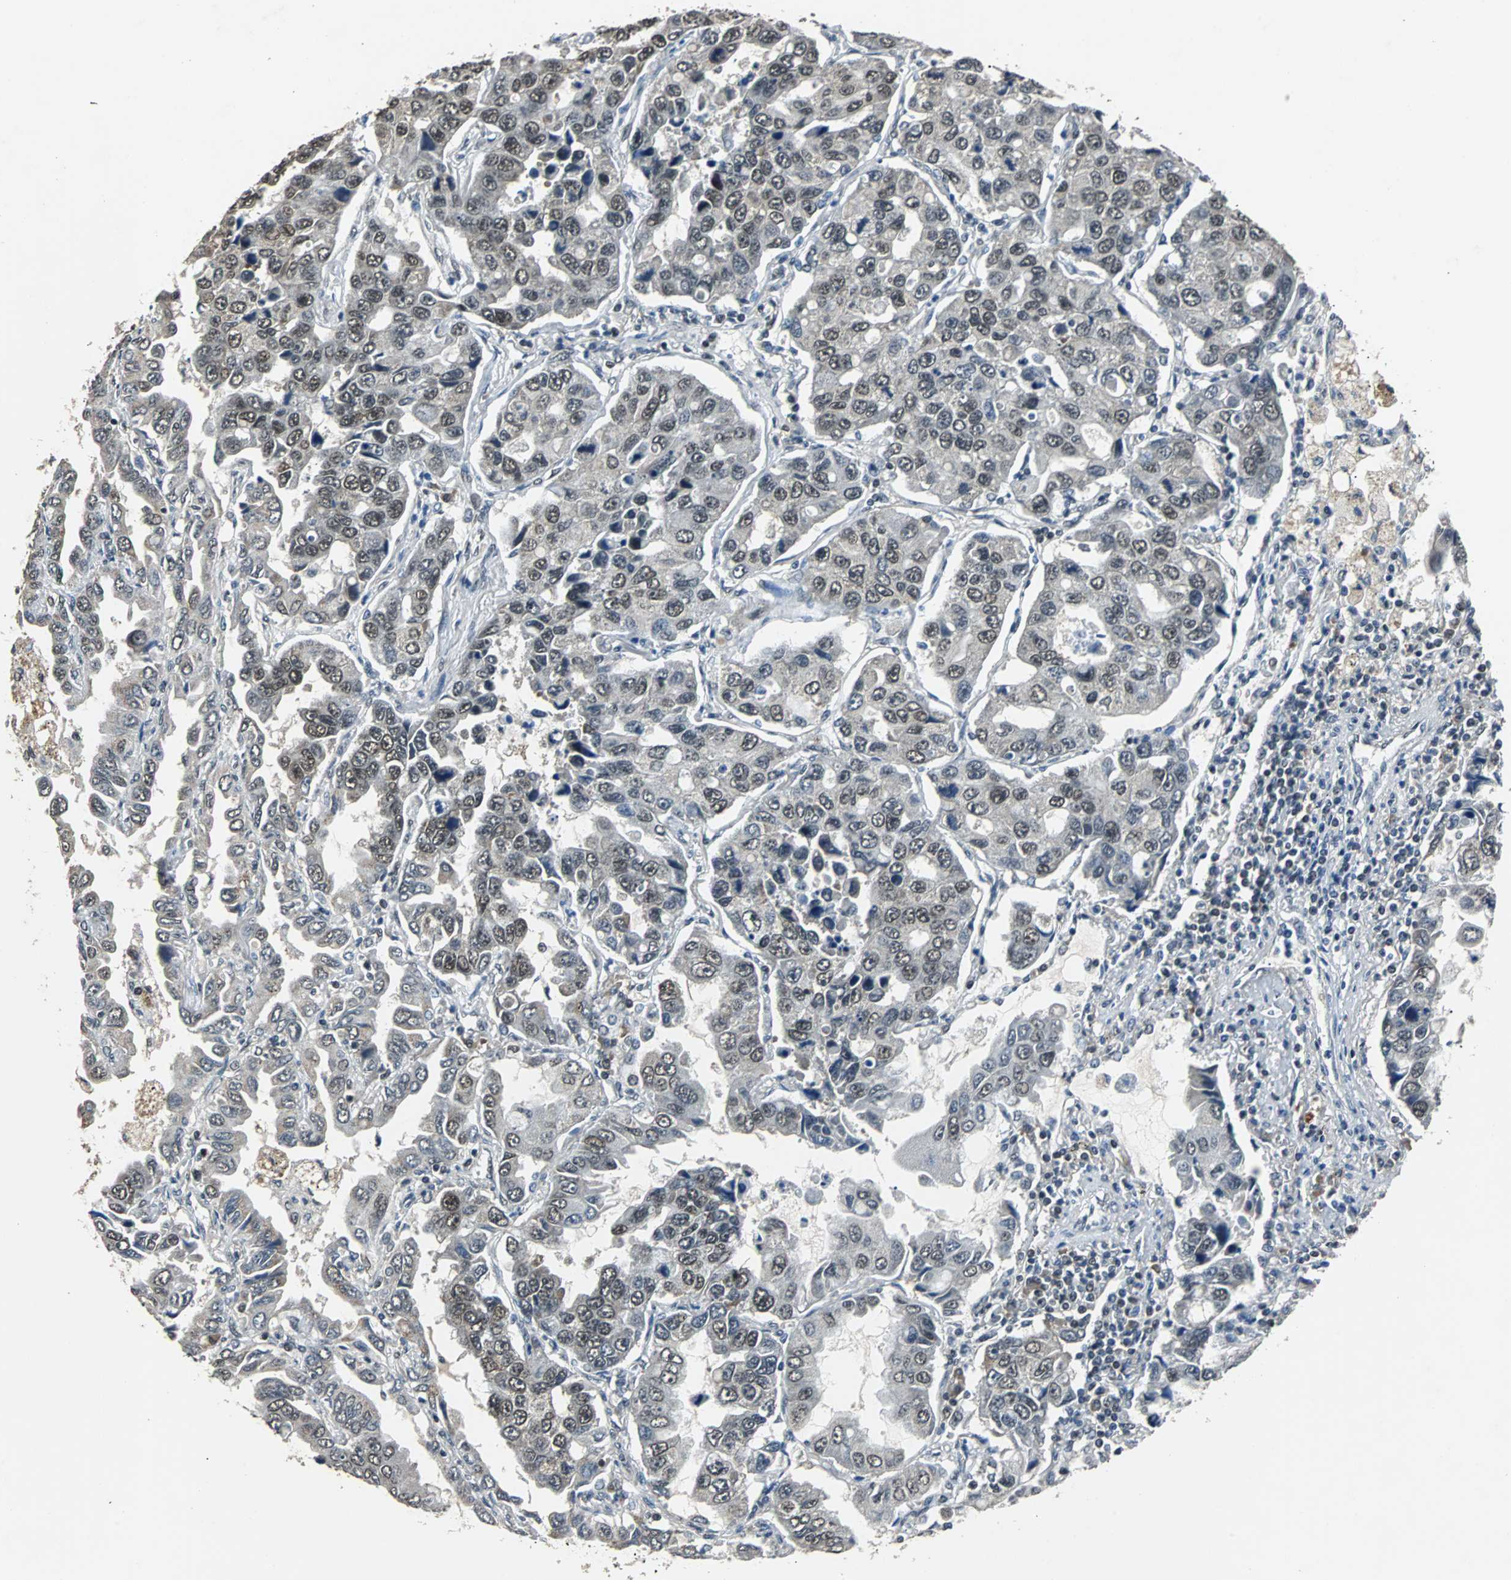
{"staining": {"intensity": "weak", "quantity": "<25%", "location": "nuclear"}, "tissue": "lung cancer", "cell_type": "Tumor cells", "image_type": "cancer", "snomed": [{"axis": "morphology", "description": "Adenocarcinoma, NOS"}, {"axis": "topography", "description": "Lung"}], "caption": "Tumor cells are negative for brown protein staining in lung cancer.", "gene": "USP28", "patient": {"sex": "male", "age": 64}}